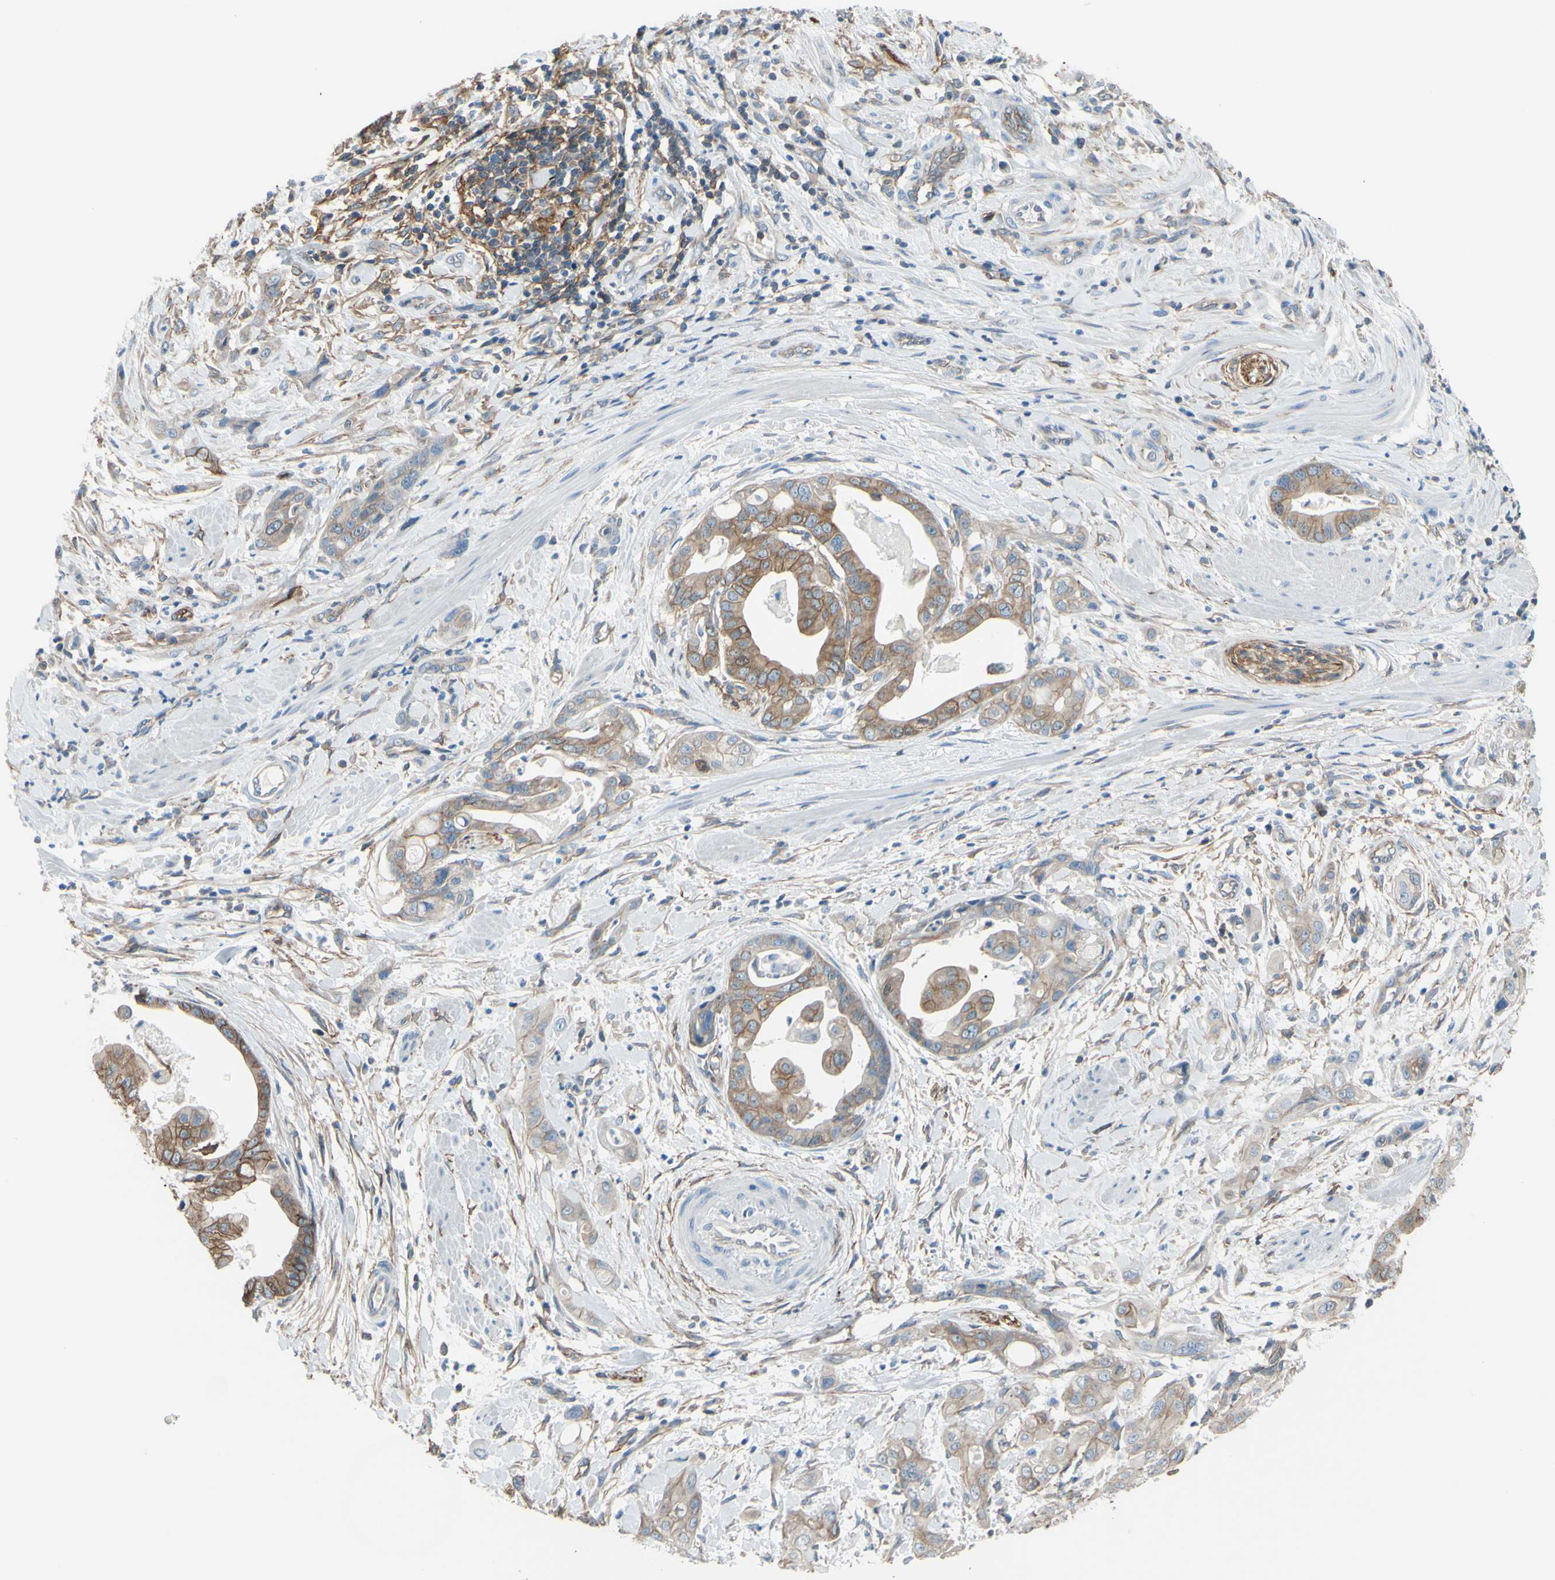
{"staining": {"intensity": "moderate", "quantity": ">75%", "location": "cytoplasmic/membranous"}, "tissue": "pancreatic cancer", "cell_type": "Tumor cells", "image_type": "cancer", "snomed": [{"axis": "morphology", "description": "Adenocarcinoma, NOS"}, {"axis": "topography", "description": "Pancreas"}], "caption": "A brown stain shows moderate cytoplasmic/membranous positivity of a protein in human pancreatic cancer tumor cells.", "gene": "ADD1", "patient": {"sex": "female", "age": 75}}